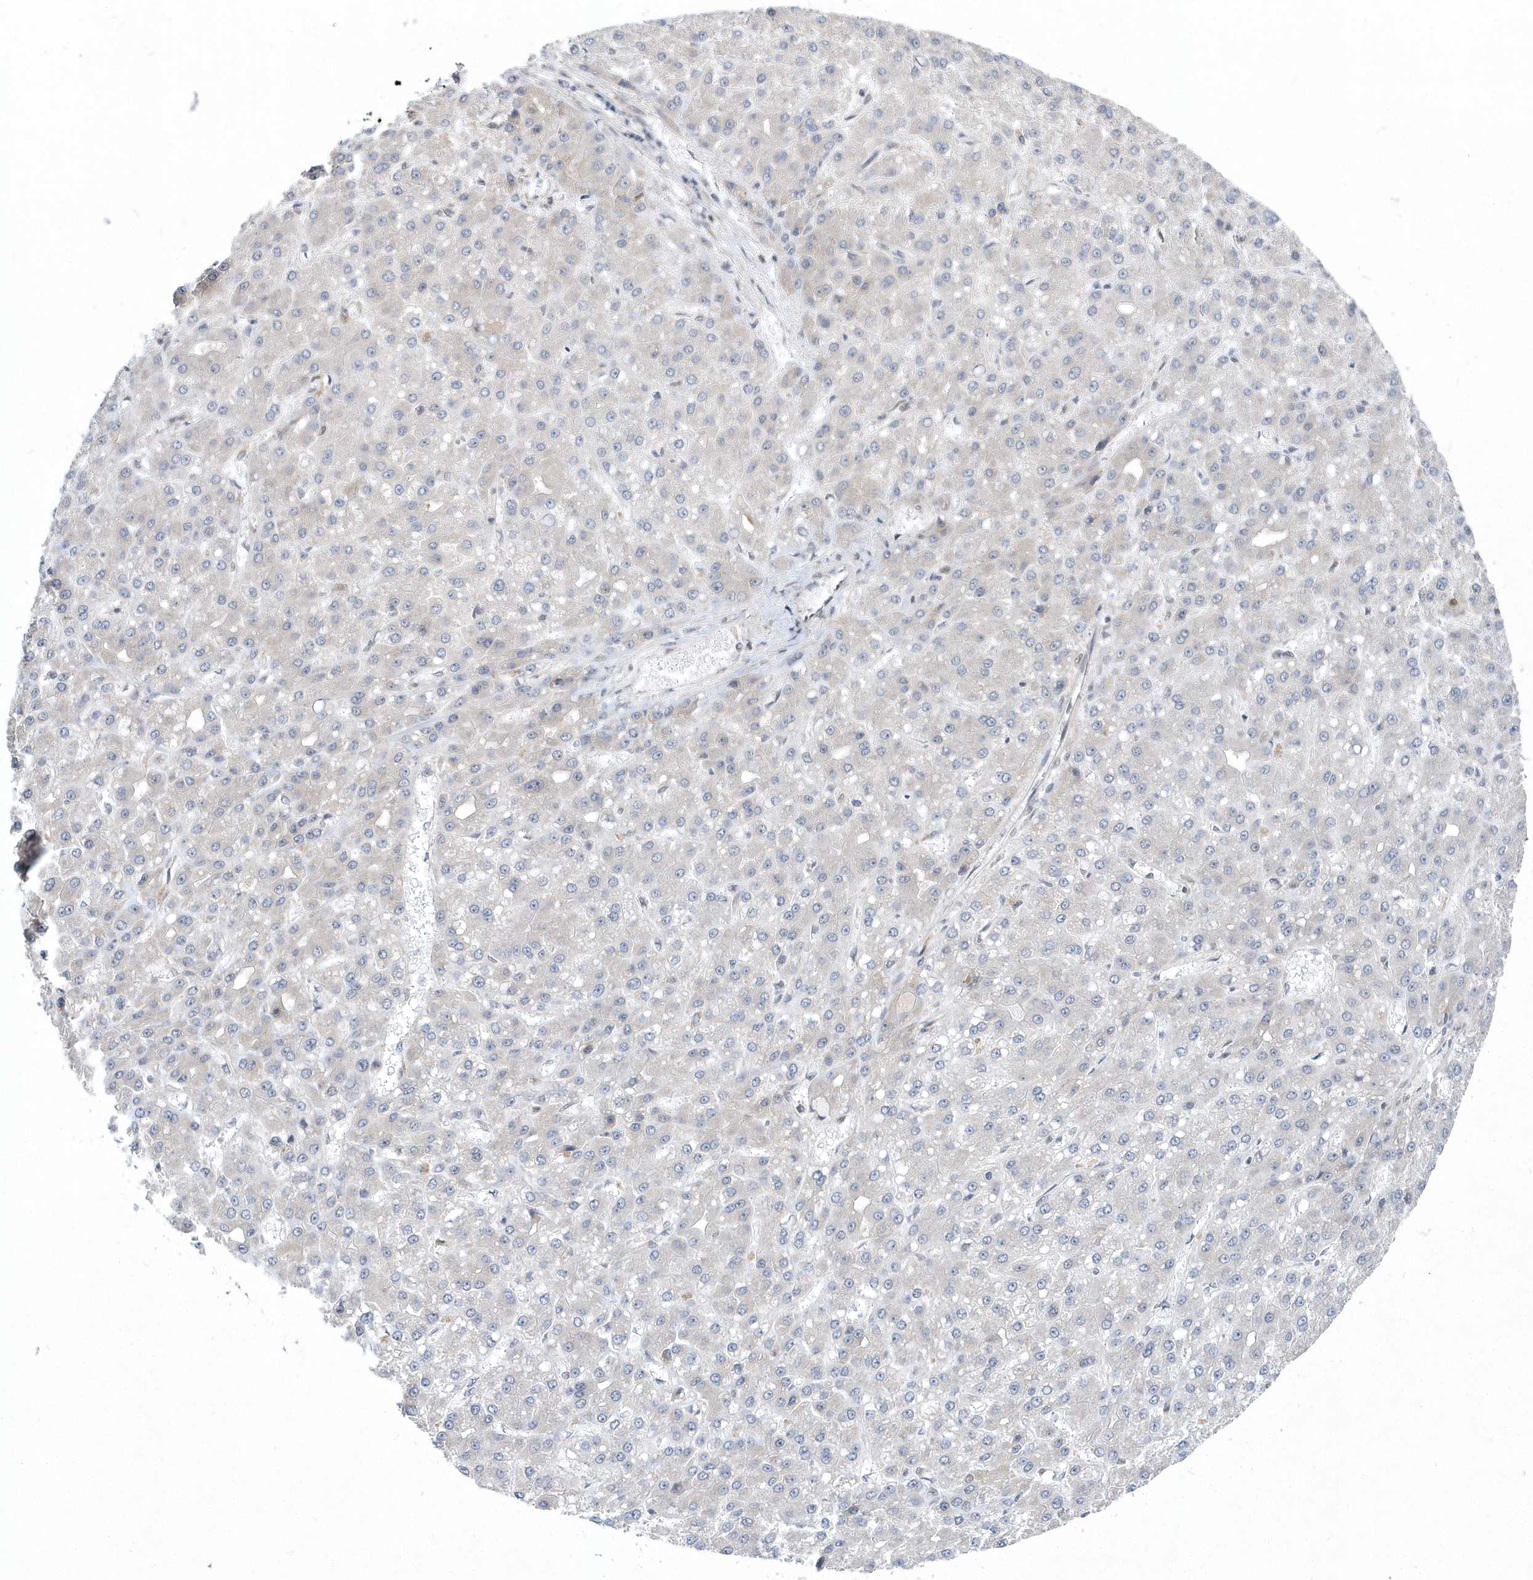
{"staining": {"intensity": "negative", "quantity": "none", "location": "none"}, "tissue": "liver cancer", "cell_type": "Tumor cells", "image_type": "cancer", "snomed": [{"axis": "morphology", "description": "Carcinoma, Hepatocellular, NOS"}, {"axis": "topography", "description": "Liver"}], "caption": "Immunohistochemistry of human liver hepatocellular carcinoma reveals no staining in tumor cells. (Immunohistochemistry (ihc), brightfield microscopy, high magnification).", "gene": "MXI1", "patient": {"sex": "male", "age": 67}}